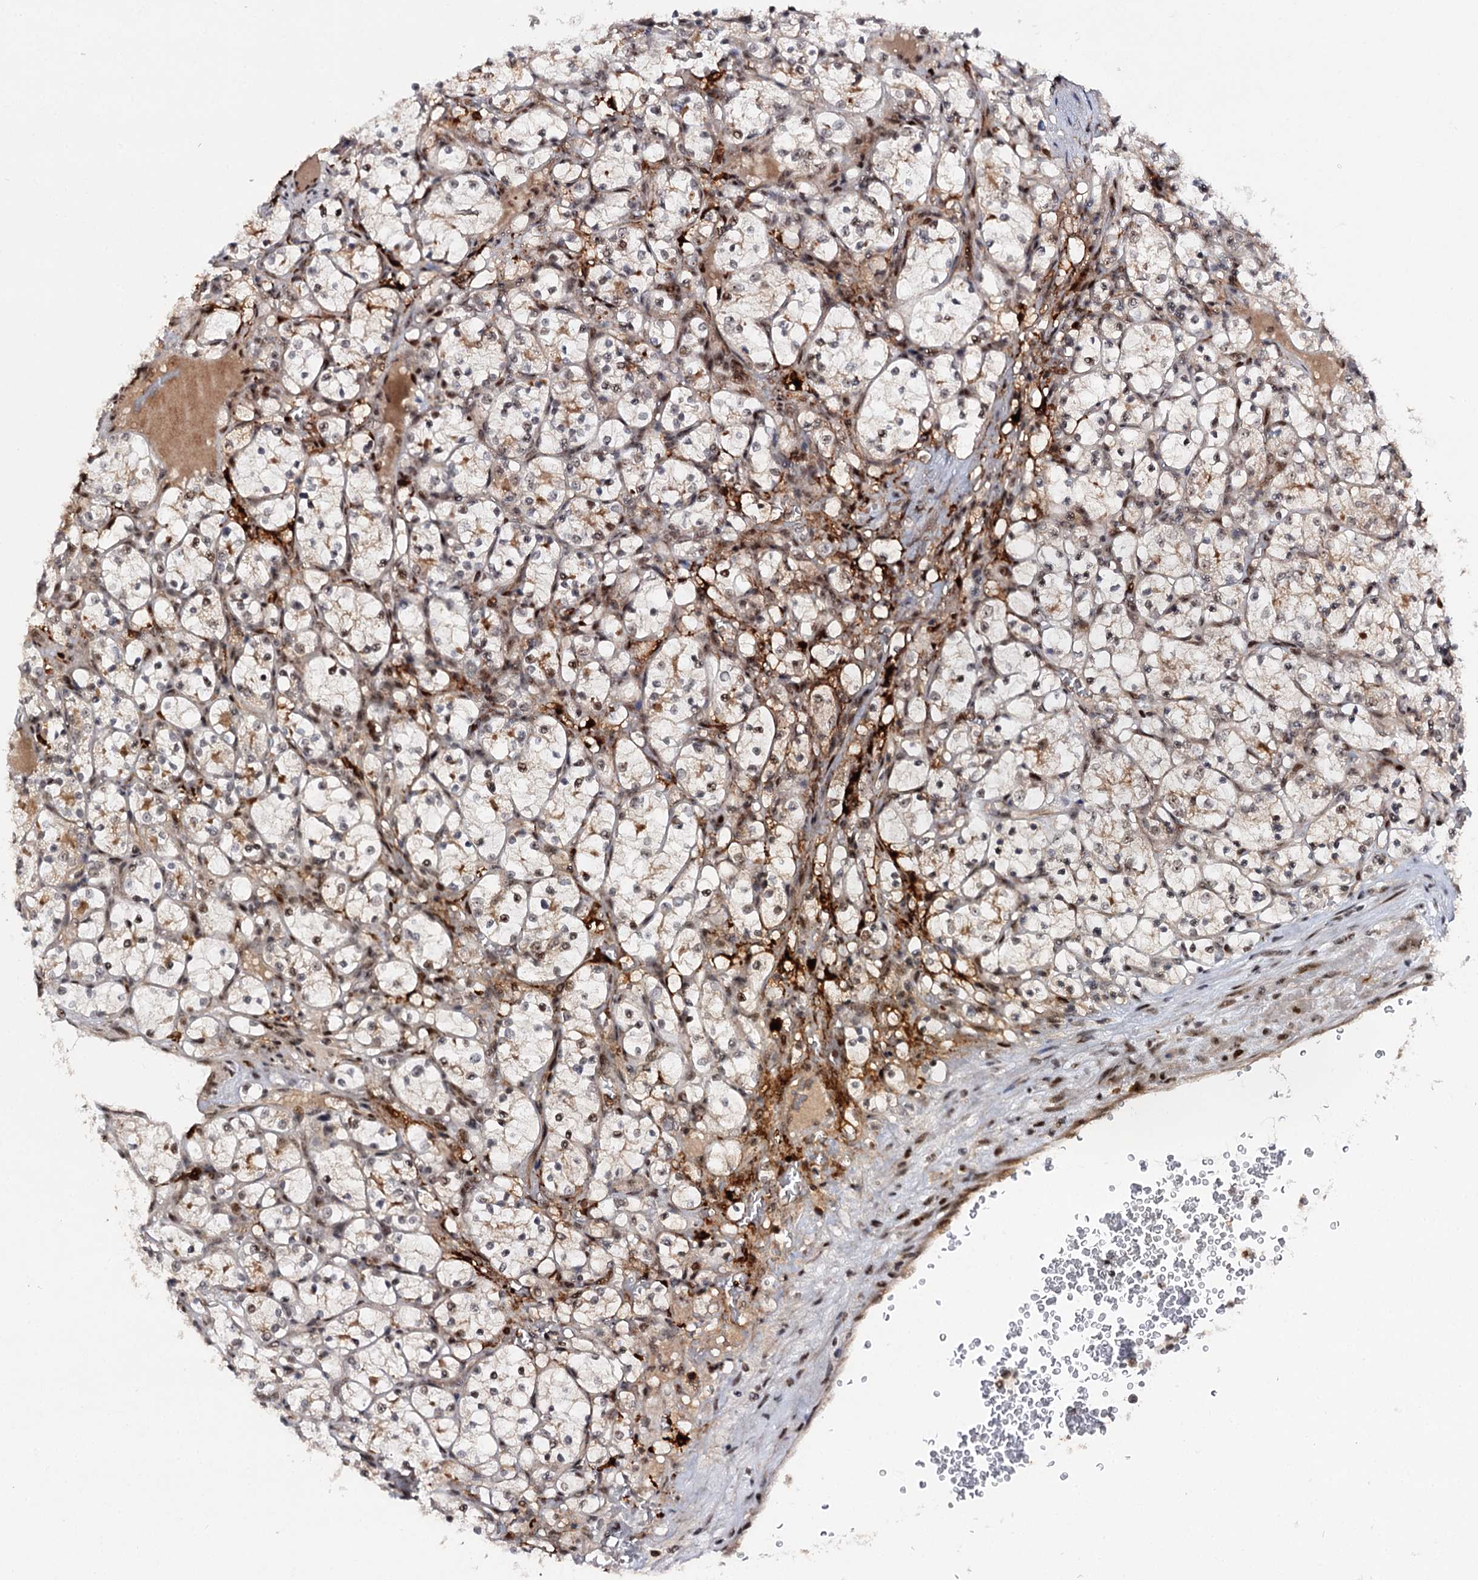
{"staining": {"intensity": "weak", "quantity": "25%-75%", "location": "nuclear"}, "tissue": "renal cancer", "cell_type": "Tumor cells", "image_type": "cancer", "snomed": [{"axis": "morphology", "description": "Adenocarcinoma, NOS"}, {"axis": "topography", "description": "Kidney"}], "caption": "Renal cancer (adenocarcinoma) stained with a protein marker reveals weak staining in tumor cells.", "gene": "BUD13", "patient": {"sex": "female", "age": 69}}